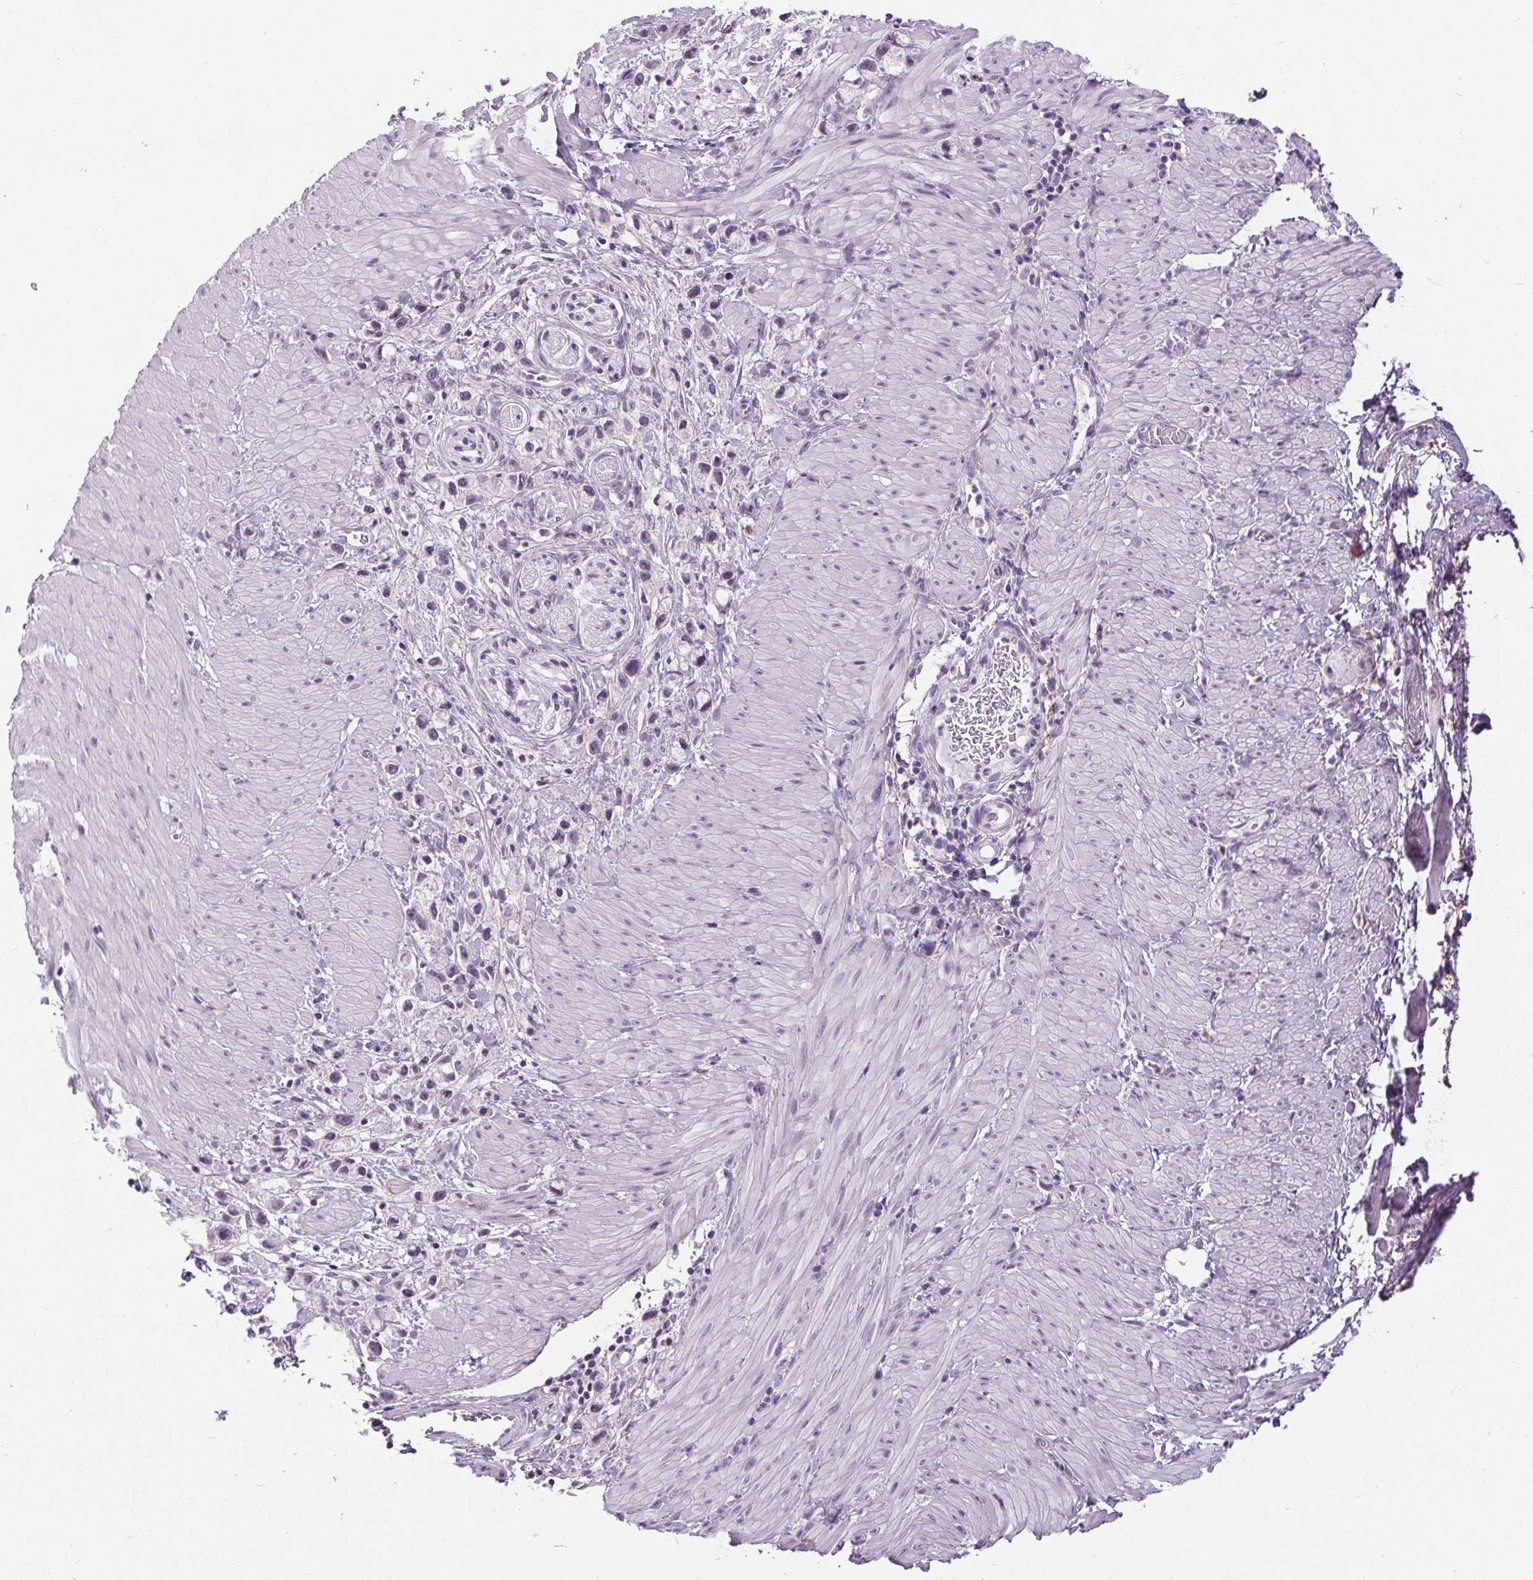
{"staining": {"intensity": "negative", "quantity": "none", "location": "none"}, "tissue": "stomach cancer", "cell_type": "Tumor cells", "image_type": "cancer", "snomed": [{"axis": "morphology", "description": "Adenocarcinoma, NOS"}, {"axis": "topography", "description": "Stomach"}], "caption": "Immunohistochemistry (IHC) of human adenocarcinoma (stomach) reveals no expression in tumor cells.", "gene": "TMEM240", "patient": {"sex": "female", "age": 59}}